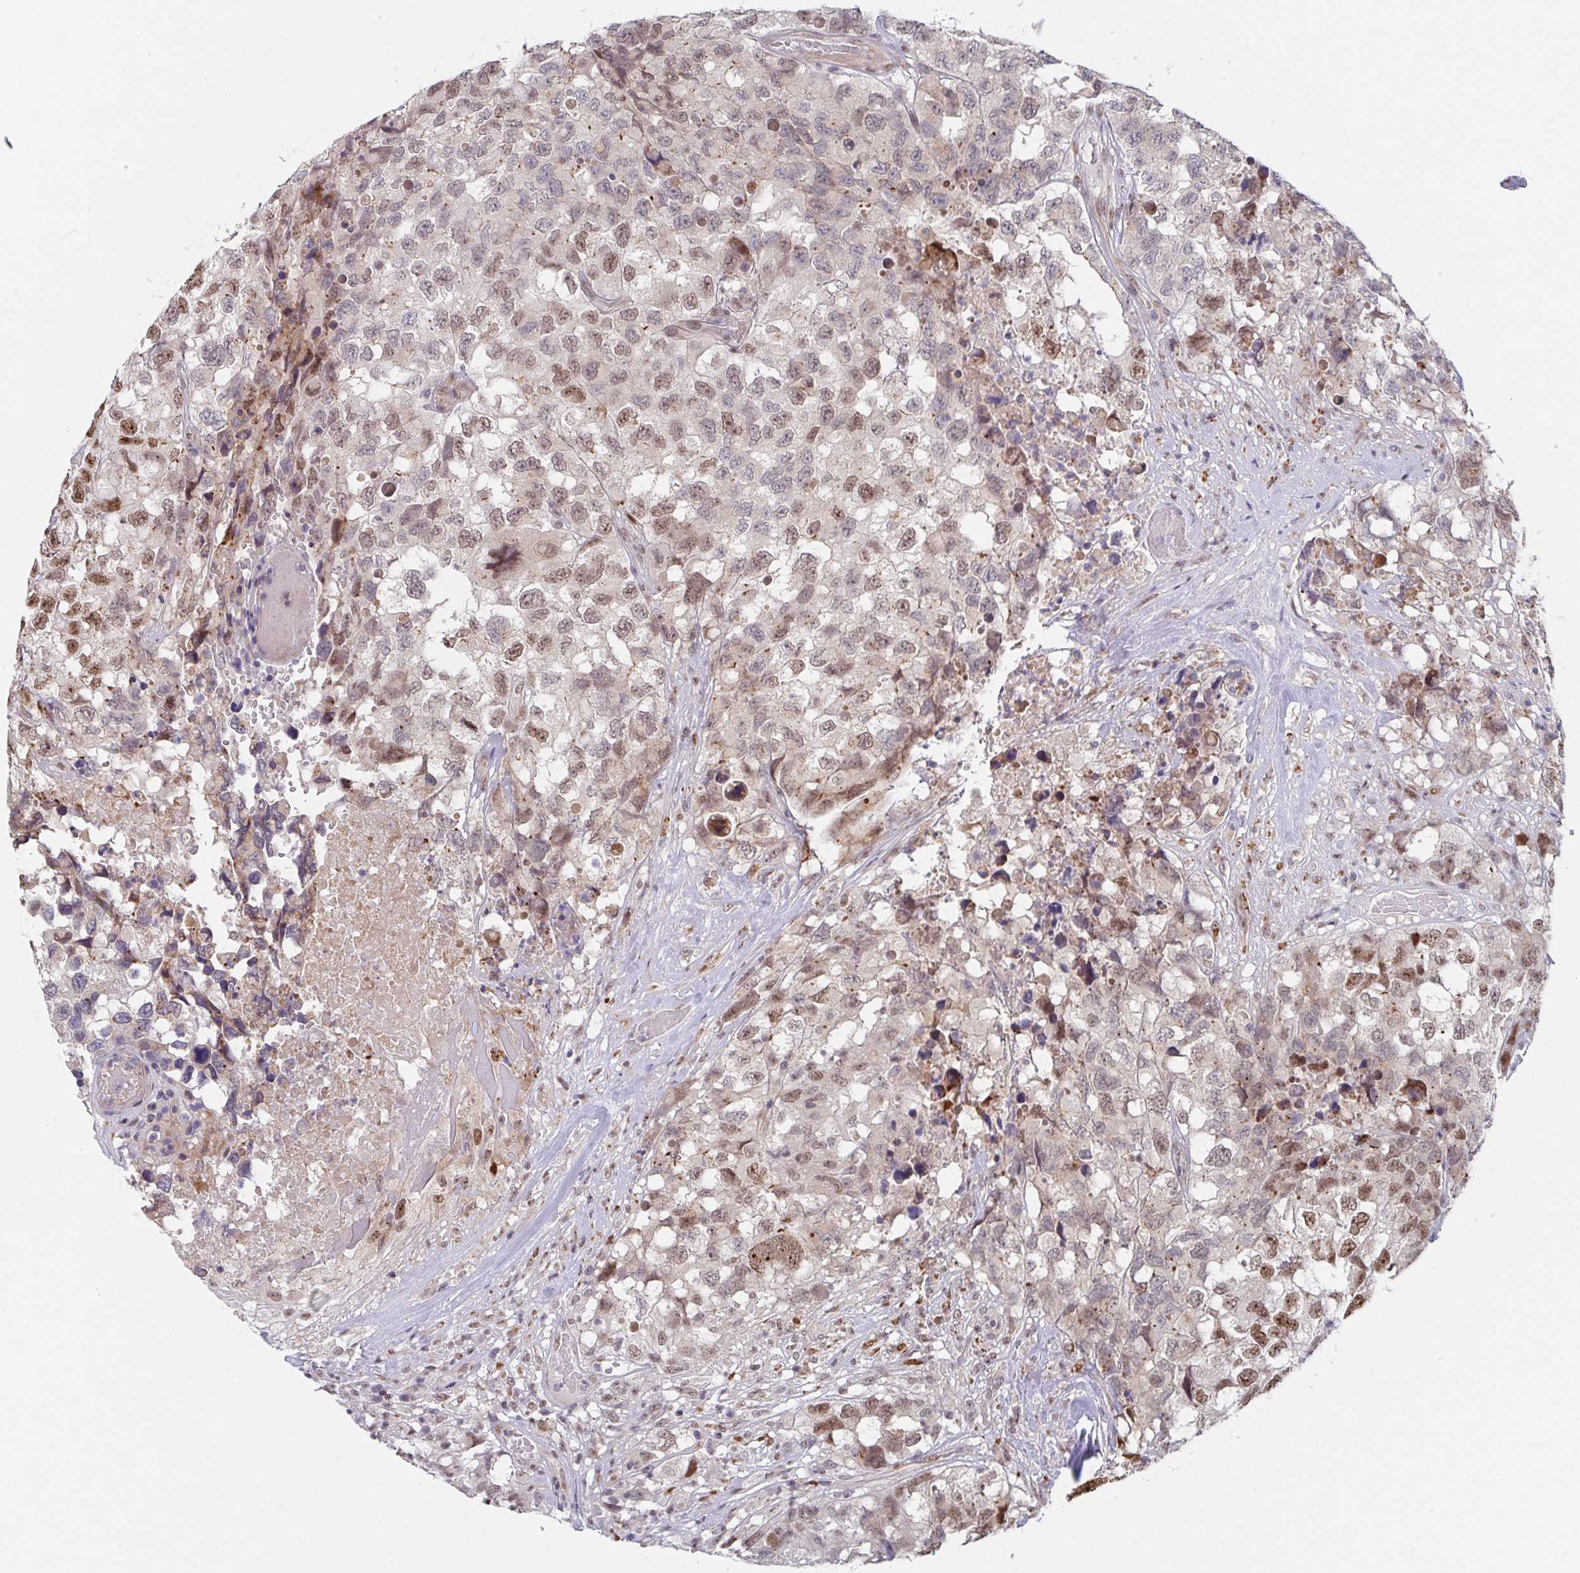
{"staining": {"intensity": "moderate", "quantity": "25%-75%", "location": "nuclear"}, "tissue": "testis cancer", "cell_type": "Tumor cells", "image_type": "cancer", "snomed": [{"axis": "morphology", "description": "Carcinoma, Embryonal, NOS"}, {"axis": "topography", "description": "Testis"}], "caption": "A brown stain highlights moderate nuclear staining of a protein in human testis cancer tumor cells.", "gene": "RBM18", "patient": {"sex": "male", "age": 83}}